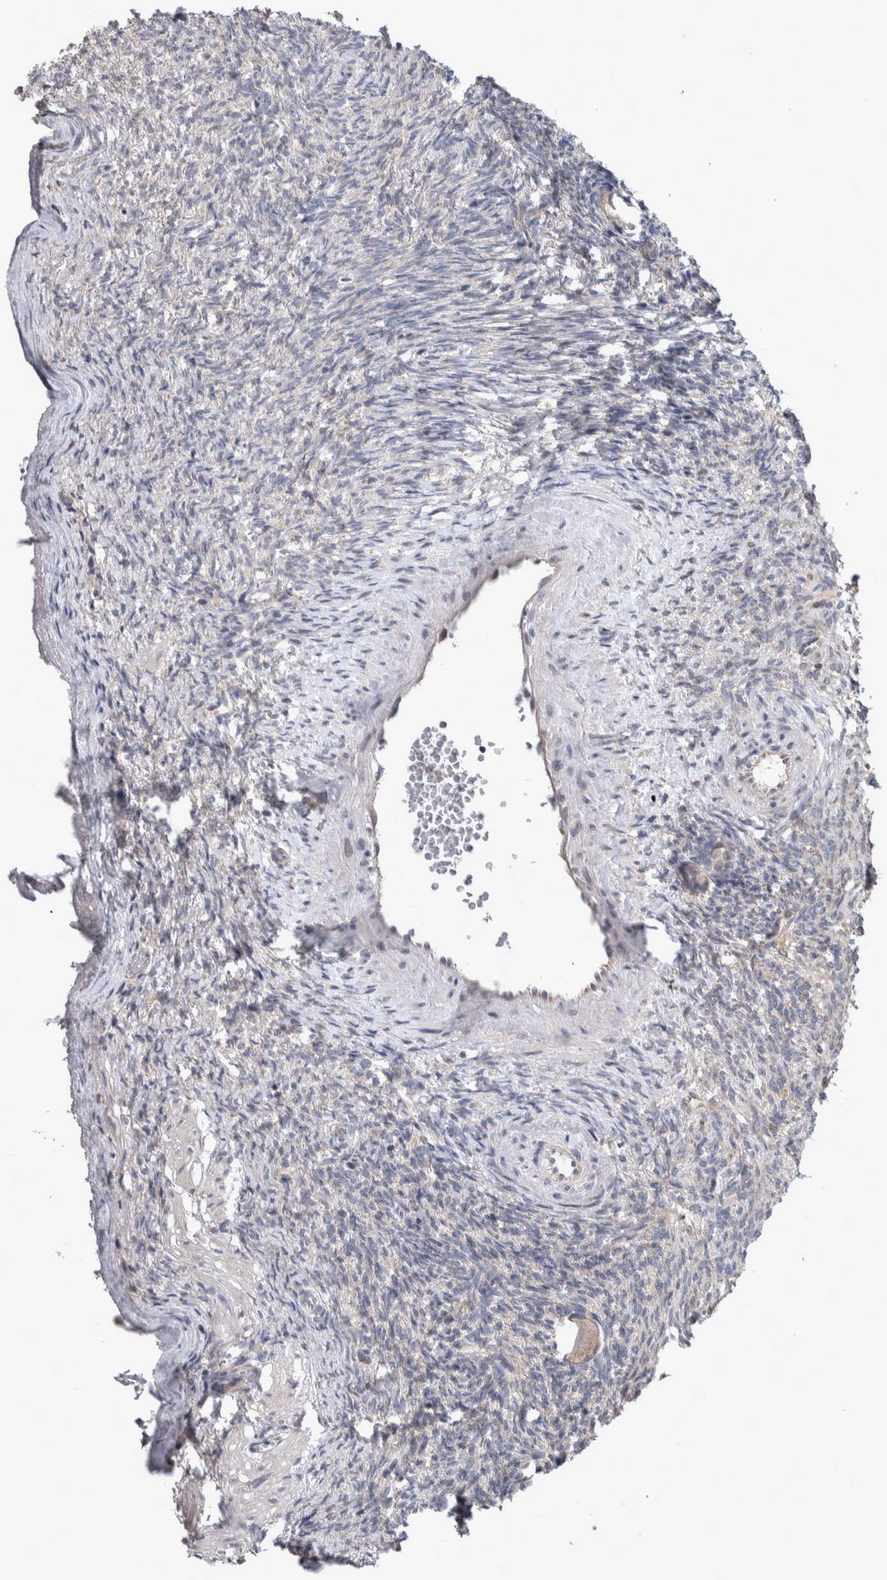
{"staining": {"intensity": "weak", "quantity": ">75%", "location": "cytoplasmic/membranous"}, "tissue": "ovary", "cell_type": "Follicle cells", "image_type": "normal", "snomed": [{"axis": "morphology", "description": "Normal tissue, NOS"}, {"axis": "topography", "description": "Ovary"}], "caption": "A histopathology image of human ovary stained for a protein shows weak cytoplasmic/membranous brown staining in follicle cells. (DAB IHC with brightfield microscopy, high magnification).", "gene": "IBTK", "patient": {"sex": "female", "age": 34}}